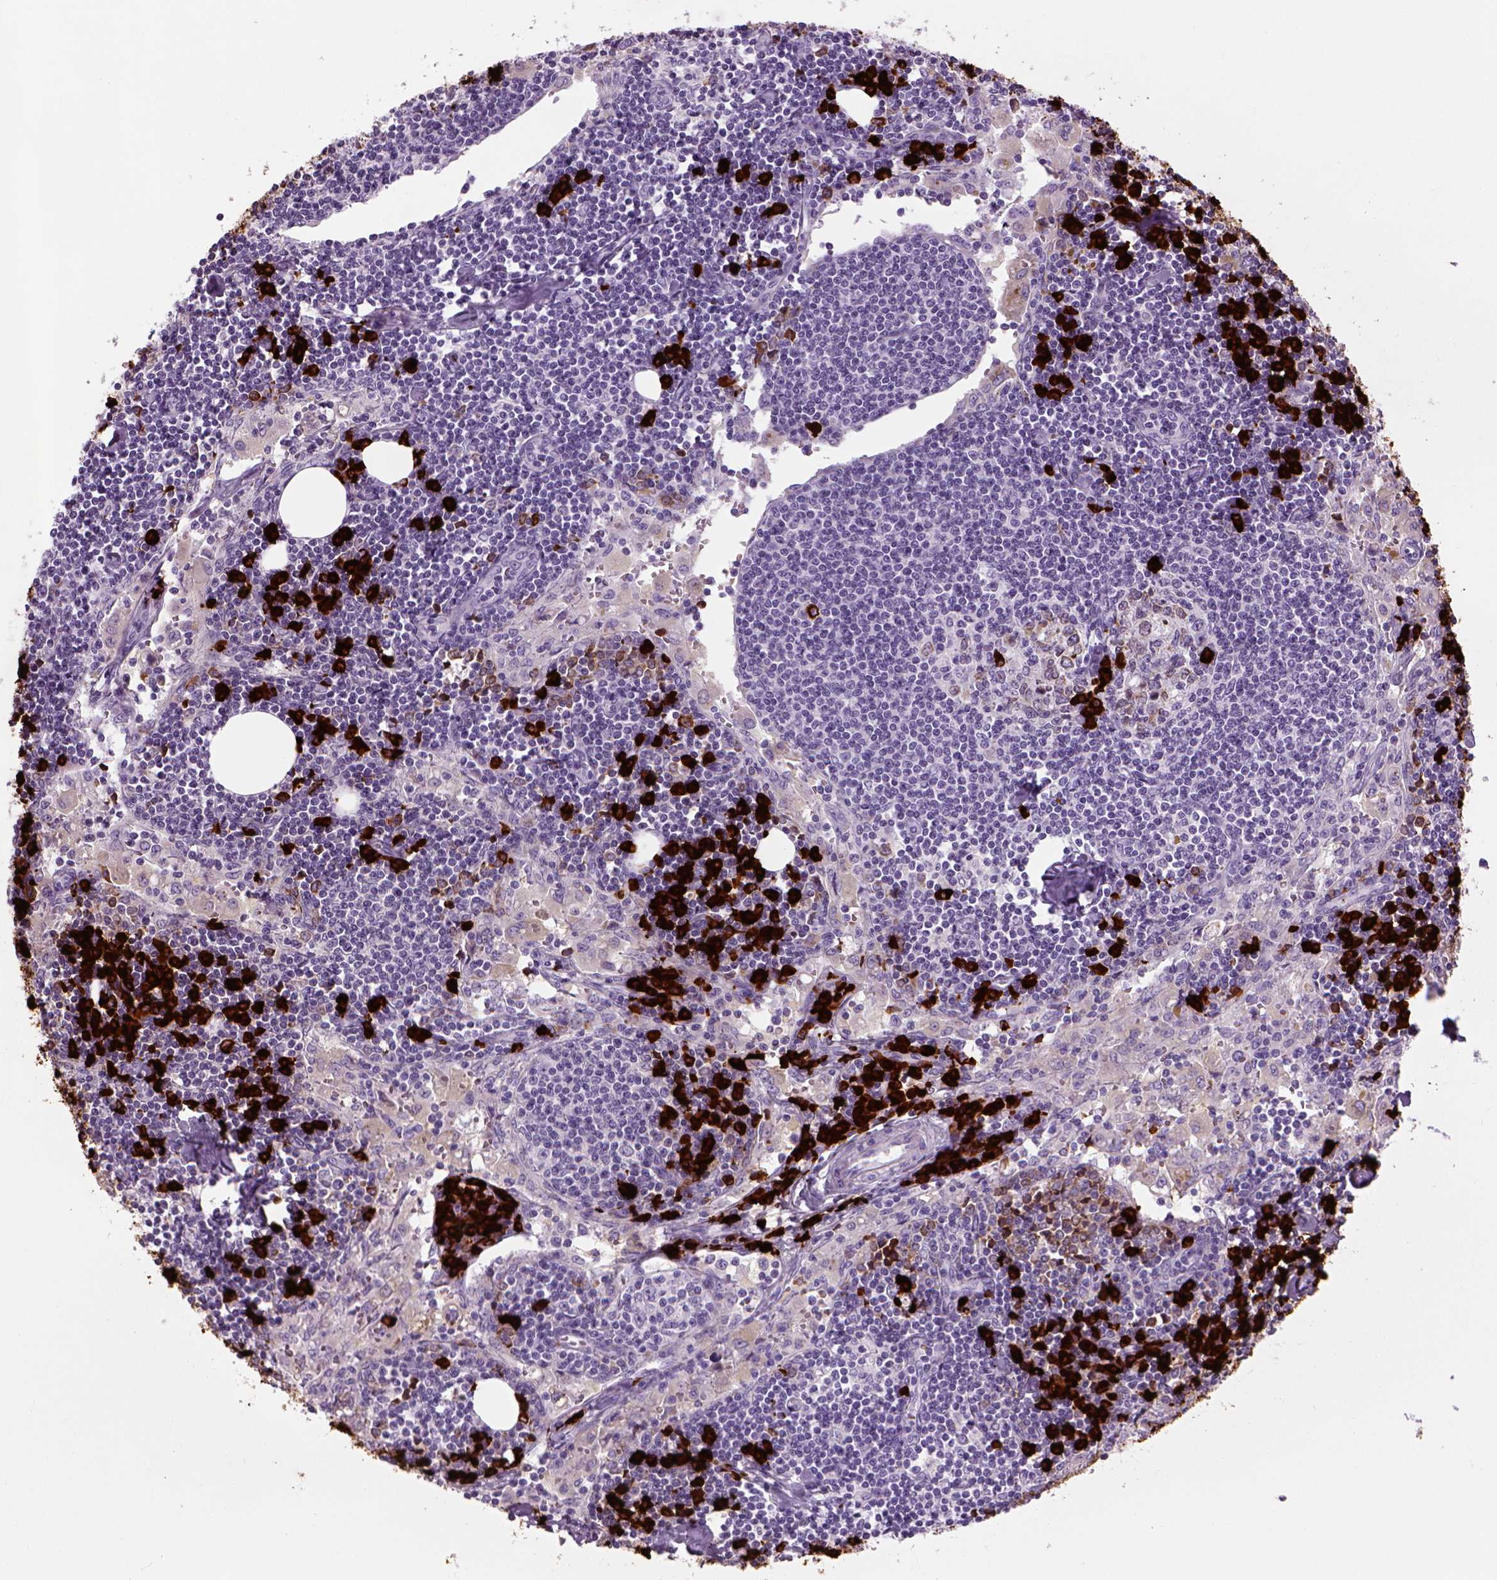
{"staining": {"intensity": "negative", "quantity": "none", "location": "none"}, "tissue": "lymph node", "cell_type": "Germinal center cells", "image_type": "normal", "snomed": [{"axis": "morphology", "description": "Normal tissue, NOS"}, {"axis": "topography", "description": "Lymph node"}], "caption": "DAB (3,3'-diaminobenzidine) immunohistochemical staining of unremarkable human lymph node shows no significant staining in germinal center cells. (DAB immunohistochemistry, high magnification).", "gene": "MZB1", "patient": {"sex": "male", "age": 55}}